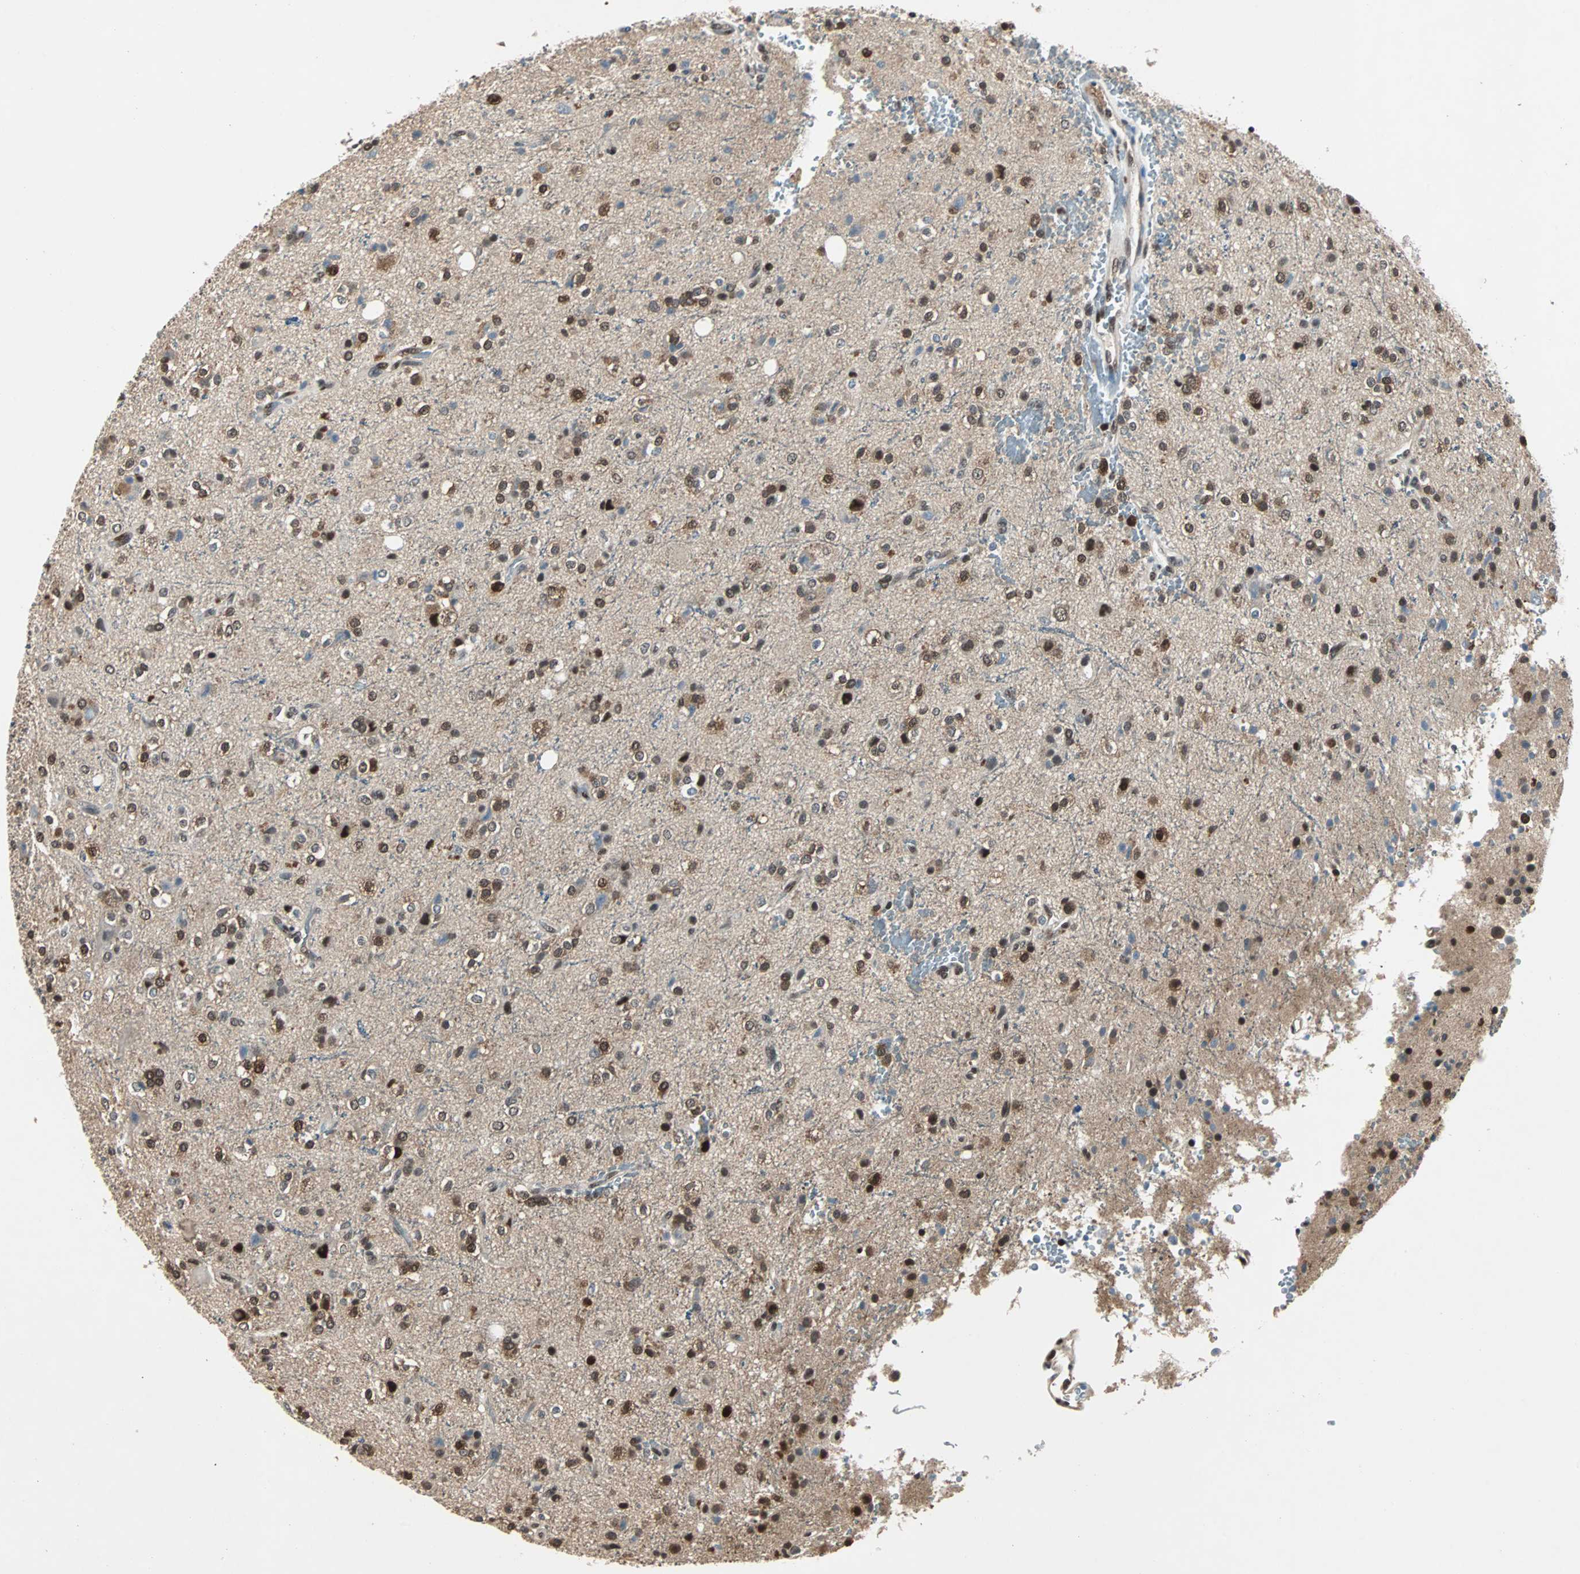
{"staining": {"intensity": "strong", "quantity": ">75%", "location": "cytoplasmic/membranous,nuclear"}, "tissue": "glioma", "cell_type": "Tumor cells", "image_type": "cancer", "snomed": [{"axis": "morphology", "description": "Glioma, malignant, High grade"}, {"axis": "topography", "description": "Brain"}], "caption": "The photomicrograph demonstrates immunohistochemical staining of high-grade glioma (malignant). There is strong cytoplasmic/membranous and nuclear positivity is seen in approximately >75% of tumor cells. (DAB IHC, brown staining for protein, blue staining for nuclei).", "gene": "ACLY", "patient": {"sex": "male", "age": 47}}